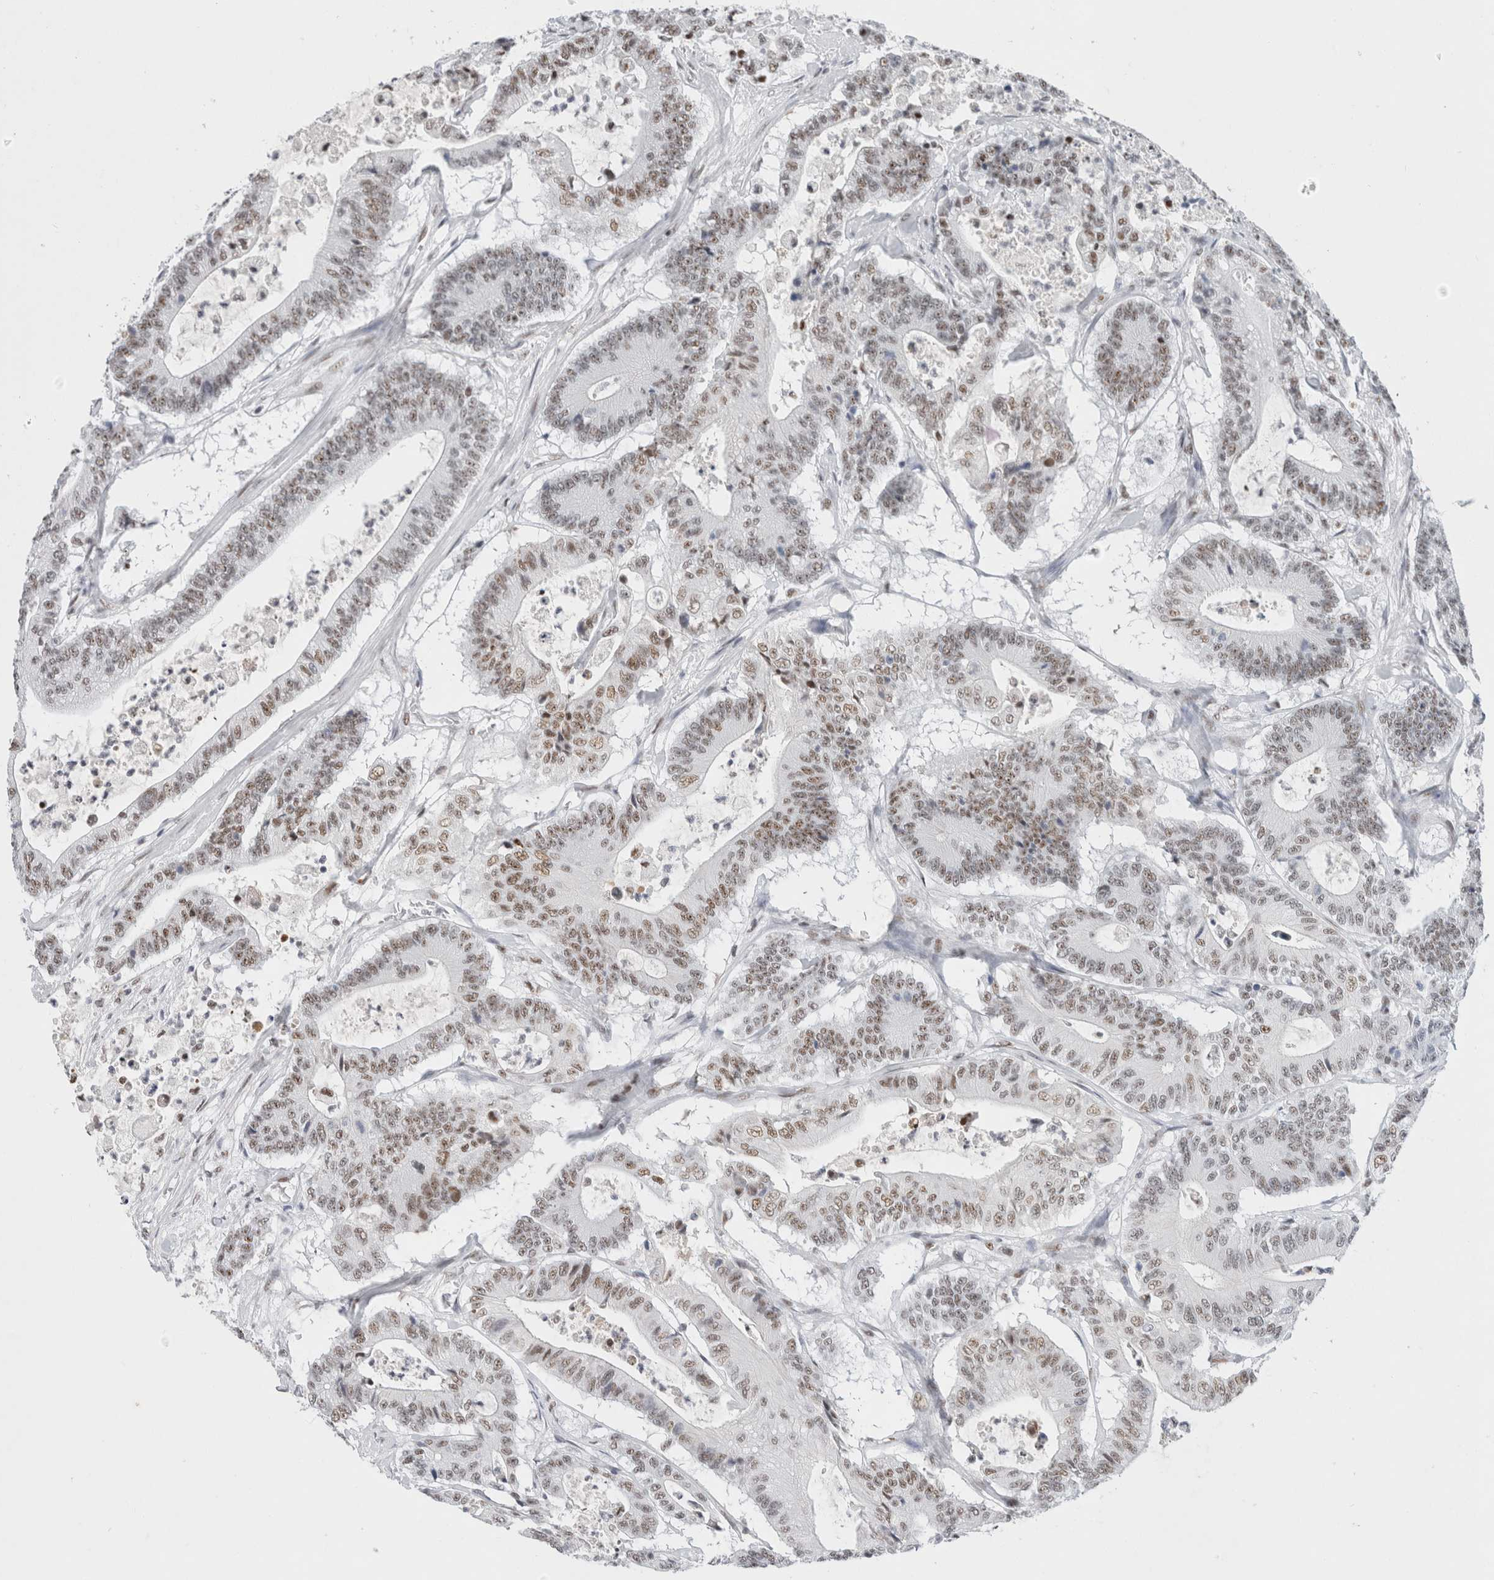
{"staining": {"intensity": "moderate", "quantity": ">75%", "location": "nuclear"}, "tissue": "colorectal cancer", "cell_type": "Tumor cells", "image_type": "cancer", "snomed": [{"axis": "morphology", "description": "Adenocarcinoma, NOS"}, {"axis": "topography", "description": "Colon"}], "caption": "A brown stain labels moderate nuclear positivity of a protein in colorectal cancer tumor cells. (brown staining indicates protein expression, while blue staining denotes nuclei).", "gene": "COPS7A", "patient": {"sex": "female", "age": 84}}